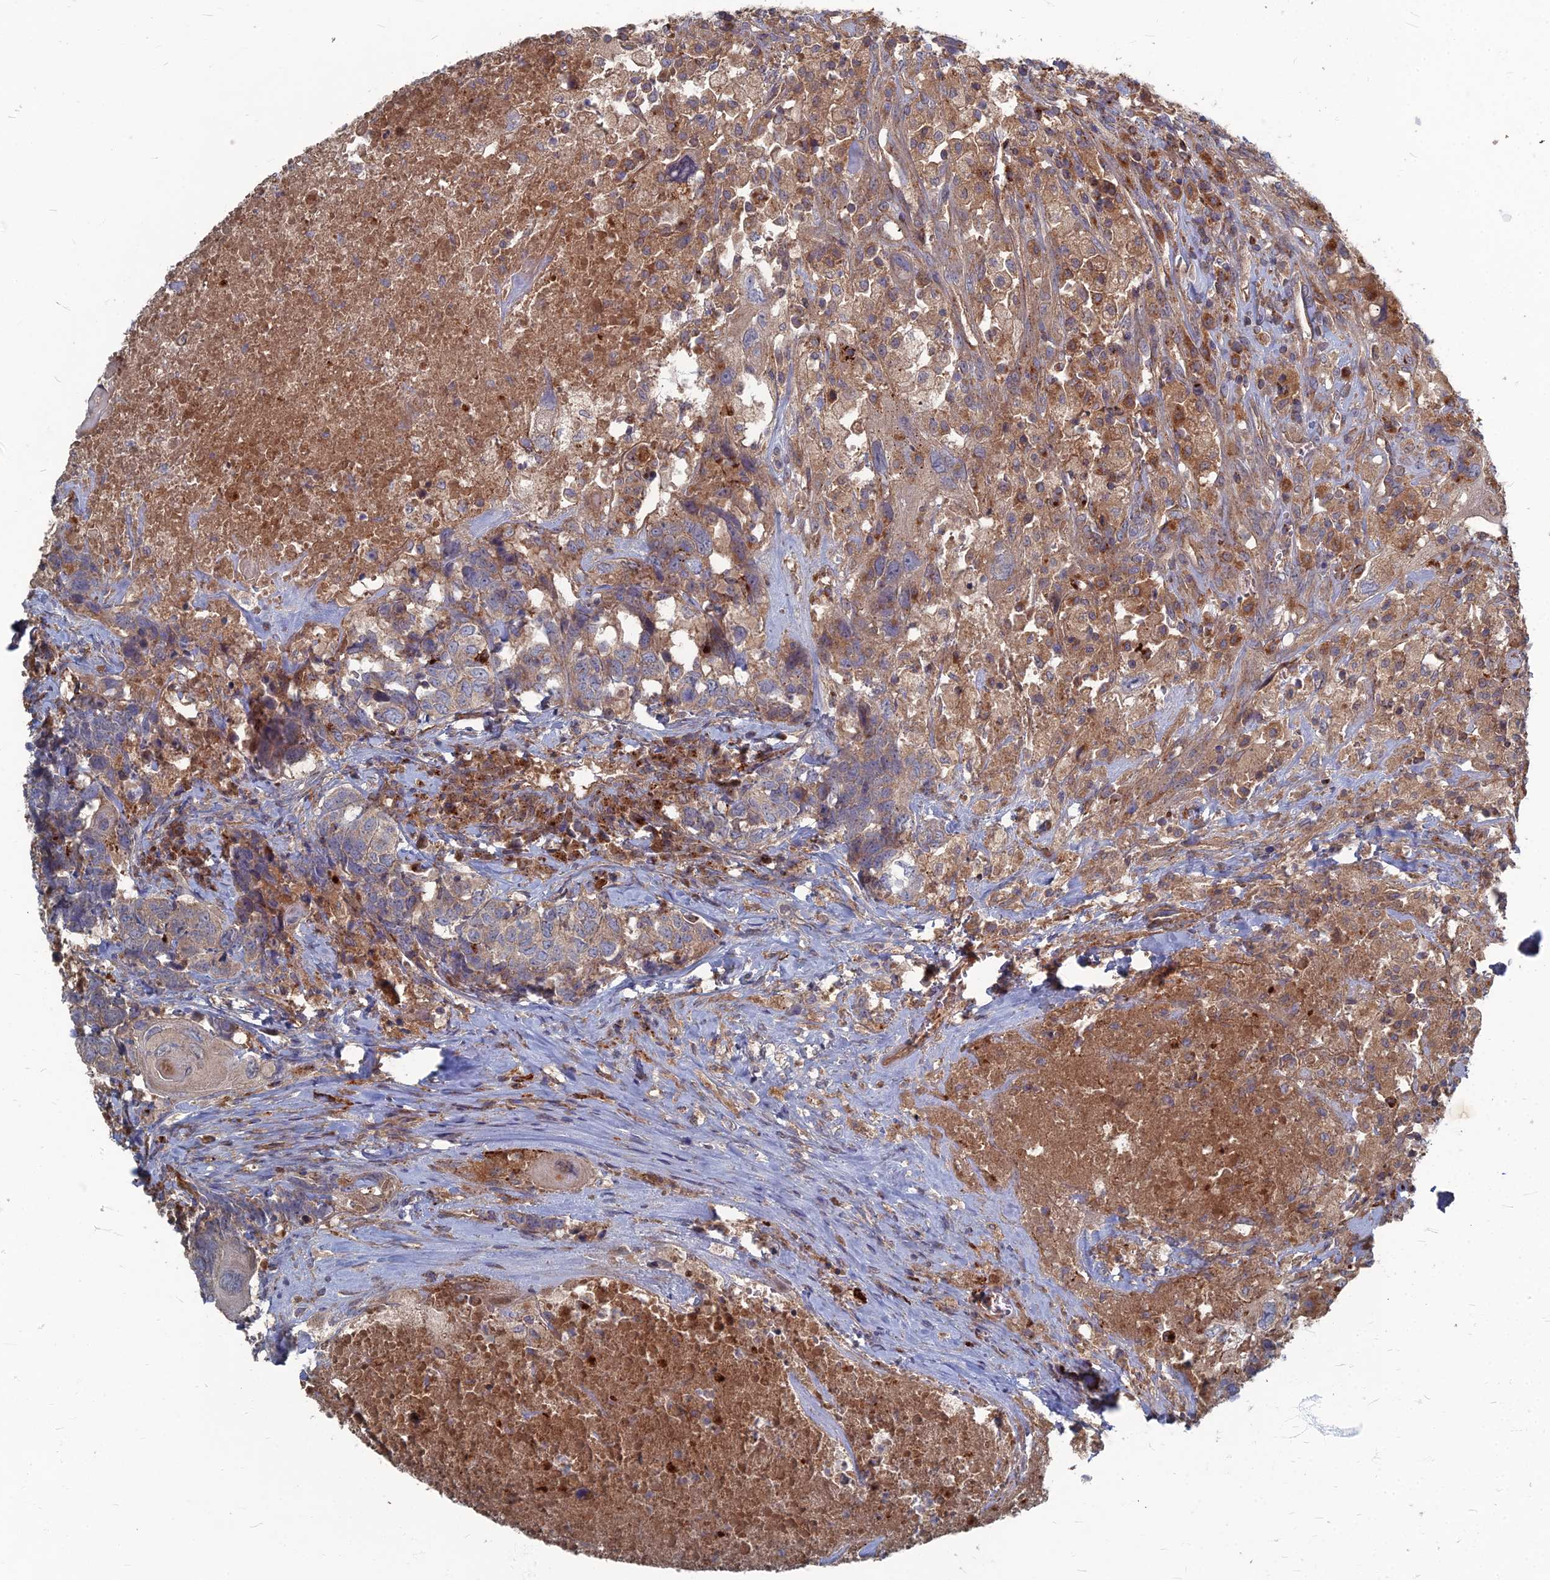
{"staining": {"intensity": "moderate", "quantity": "25%-75%", "location": "cytoplasmic/membranous"}, "tissue": "head and neck cancer", "cell_type": "Tumor cells", "image_type": "cancer", "snomed": [{"axis": "morphology", "description": "Squamous cell carcinoma, NOS"}, {"axis": "topography", "description": "Head-Neck"}], "caption": "DAB (3,3'-diaminobenzidine) immunohistochemical staining of human head and neck cancer exhibits moderate cytoplasmic/membranous protein staining in approximately 25%-75% of tumor cells.", "gene": "PPCDC", "patient": {"sex": "male", "age": 66}}